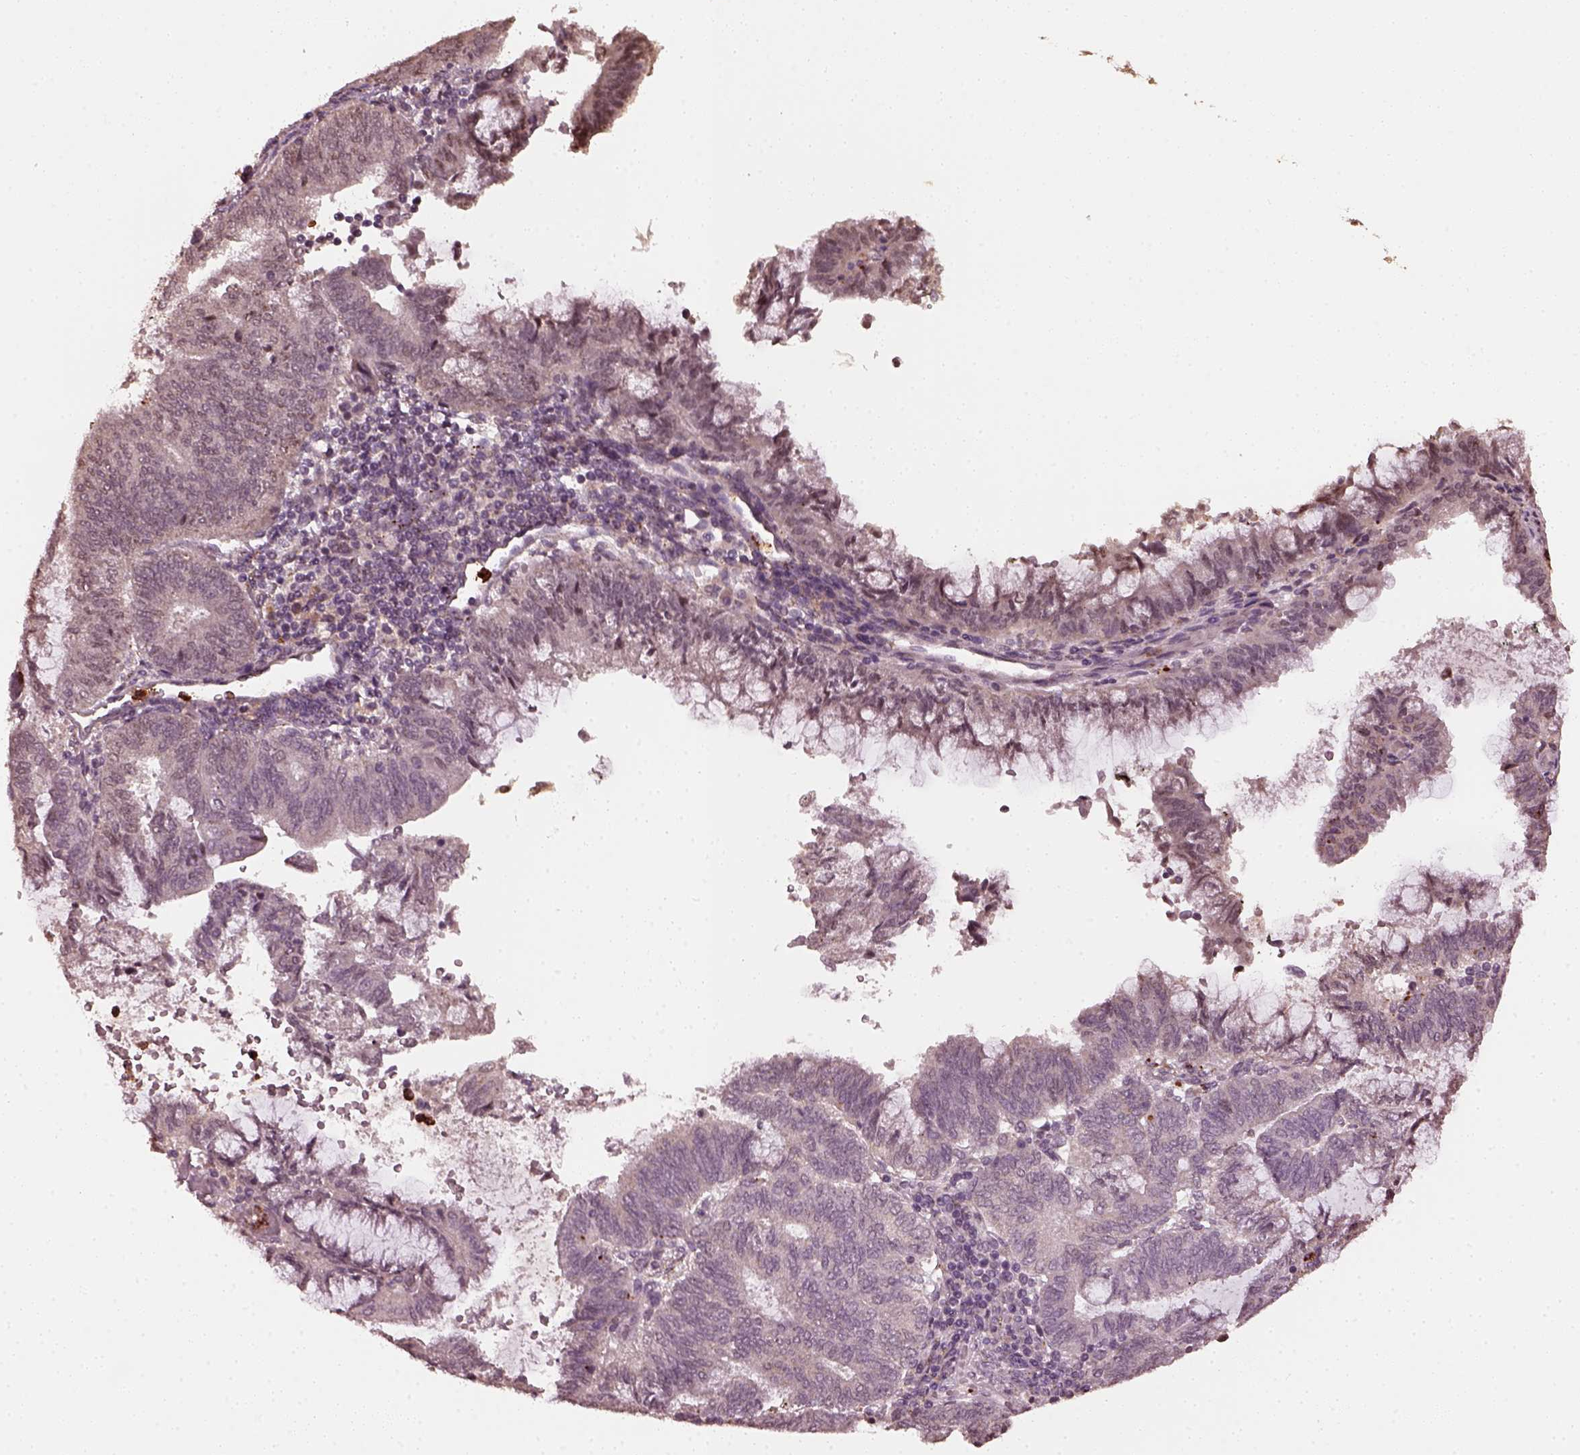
{"staining": {"intensity": "negative", "quantity": "none", "location": "none"}, "tissue": "endometrial cancer", "cell_type": "Tumor cells", "image_type": "cancer", "snomed": [{"axis": "morphology", "description": "Adenocarcinoma, NOS"}, {"axis": "topography", "description": "Endometrium"}], "caption": "Immunohistochemistry image of endometrial cancer stained for a protein (brown), which reveals no staining in tumor cells.", "gene": "RUFY3", "patient": {"sex": "female", "age": 65}}